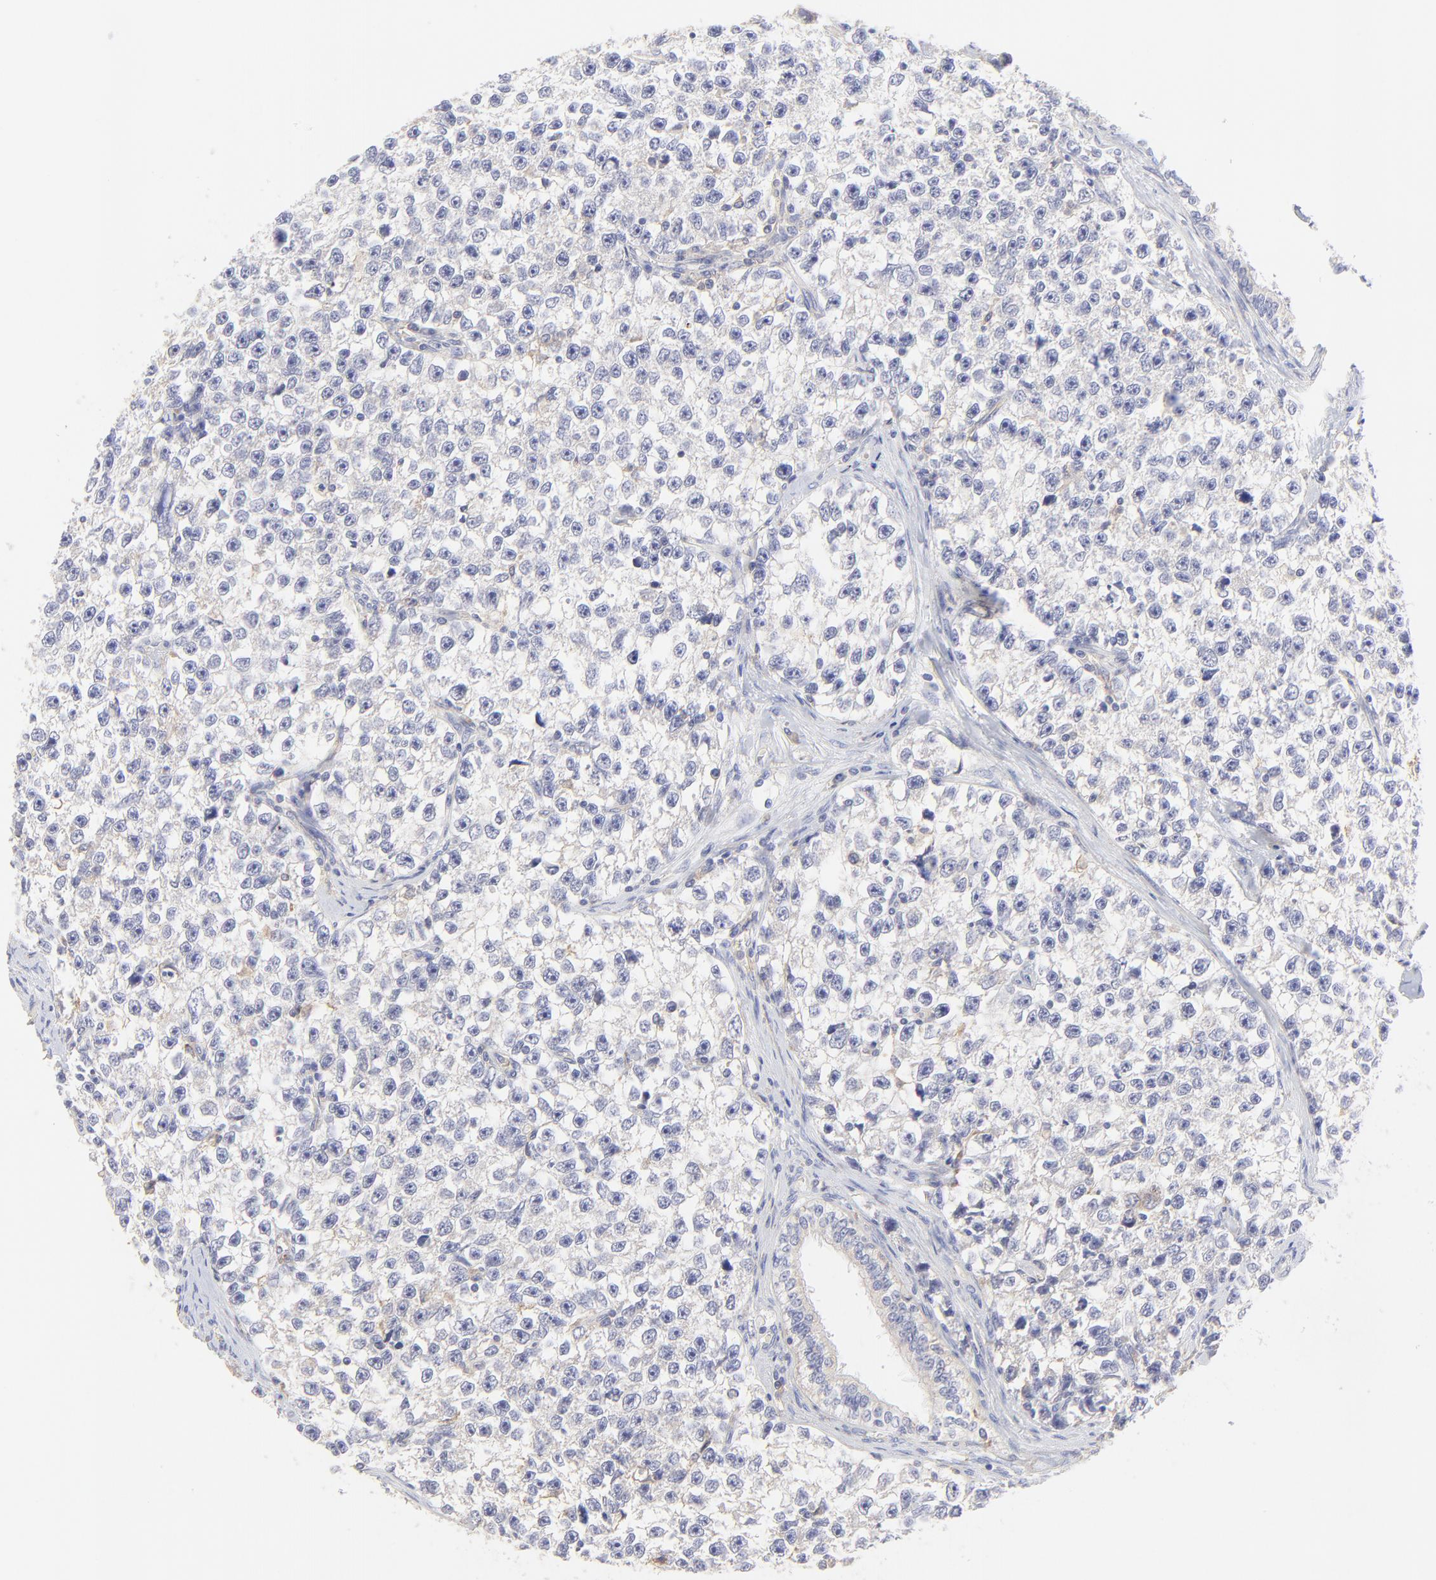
{"staining": {"intensity": "negative", "quantity": "none", "location": "none"}, "tissue": "testis cancer", "cell_type": "Tumor cells", "image_type": "cancer", "snomed": [{"axis": "morphology", "description": "Seminoma, NOS"}, {"axis": "morphology", "description": "Carcinoma, Embryonal, NOS"}, {"axis": "topography", "description": "Testis"}], "caption": "Micrograph shows no protein staining in tumor cells of testis cancer (embryonal carcinoma) tissue.", "gene": "LHFPL1", "patient": {"sex": "male", "age": 30}}